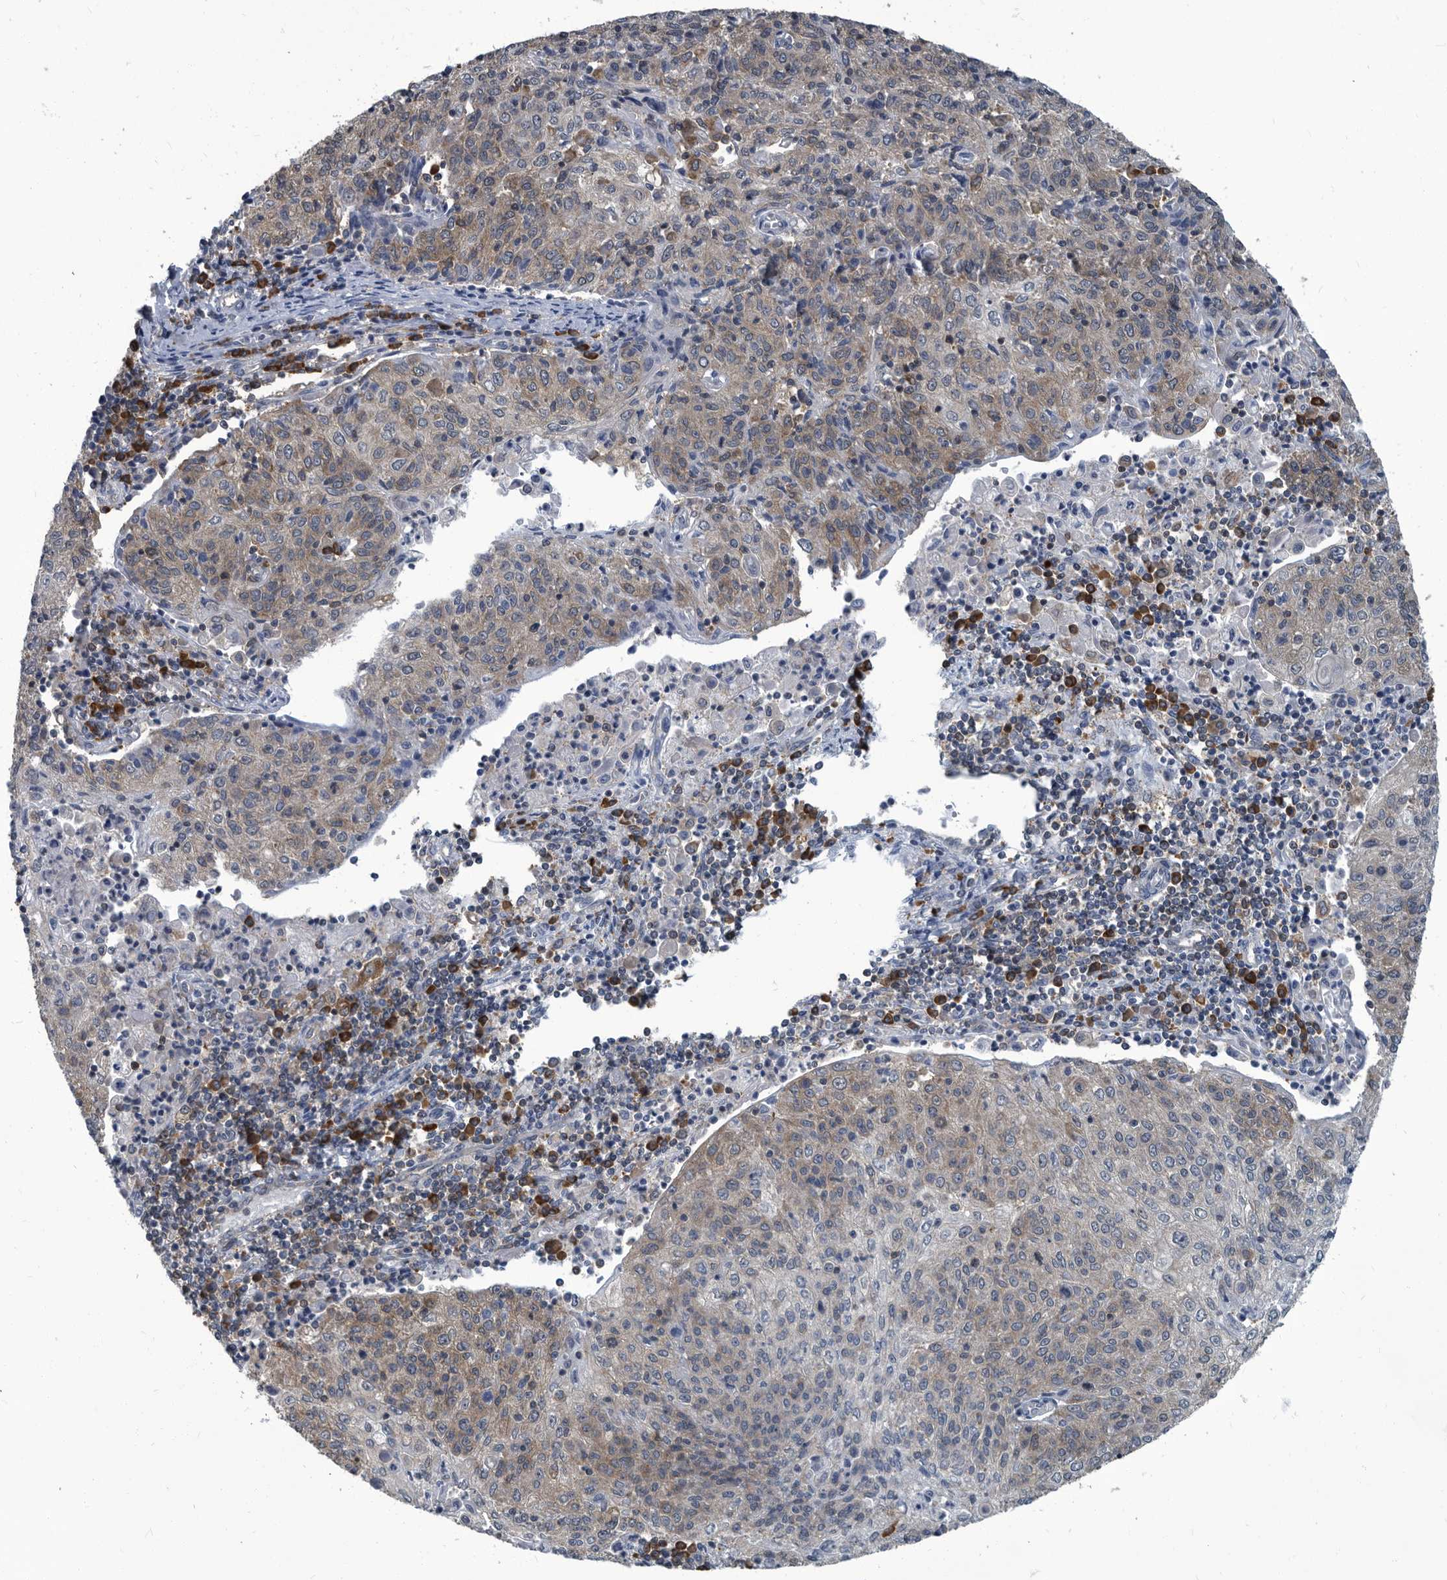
{"staining": {"intensity": "weak", "quantity": "25%-75%", "location": "cytoplasmic/membranous"}, "tissue": "cervical cancer", "cell_type": "Tumor cells", "image_type": "cancer", "snomed": [{"axis": "morphology", "description": "Squamous cell carcinoma, NOS"}, {"axis": "topography", "description": "Cervix"}], "caption": "The micrograph shows a brown stain indicating the presence of a protein in the cytoplasmic/membranous of tumor cells in squamous cell carcinoma (cervical).", "gene": "CDV3", "patient": {"sex": "female", "age": 48}}